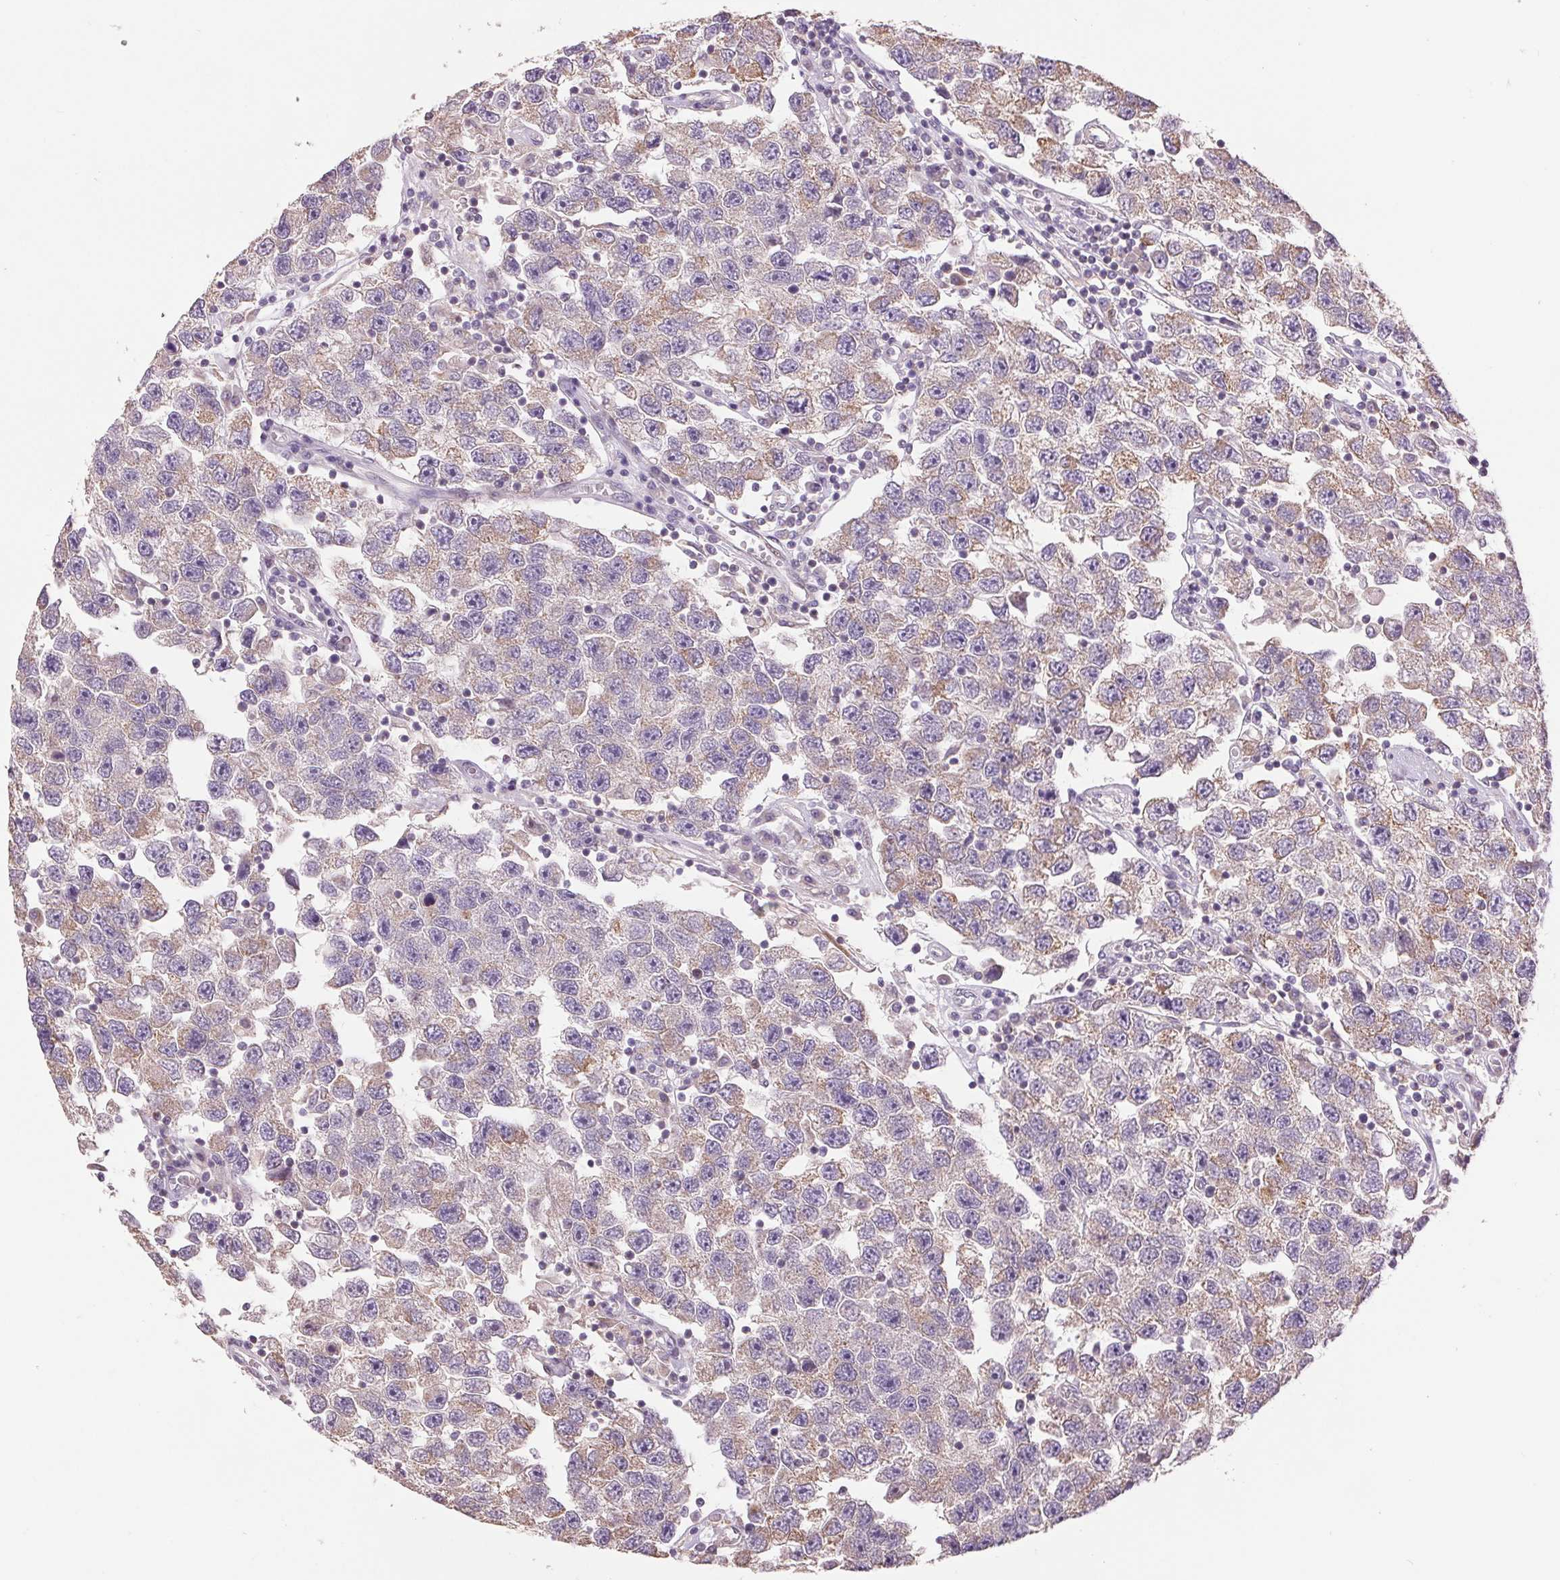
{"staining": {"intensity": "weak", "quantity": "<25%", "location": "cytoplasmic/membranous"}, "tissue": "testis cancer", "cell_type": "Tumor cells", "image_type": "cancer", "snomed": [{"axis": "morphology", "description": "Seminoma, NOS"}, {"axis": "topography", "description": "Testis"}], "caption": "Tumor cells show no significant positivity in testis seminoma.", "gene": "DGUOK", "patient": {"sex": "male", "age": 26}}